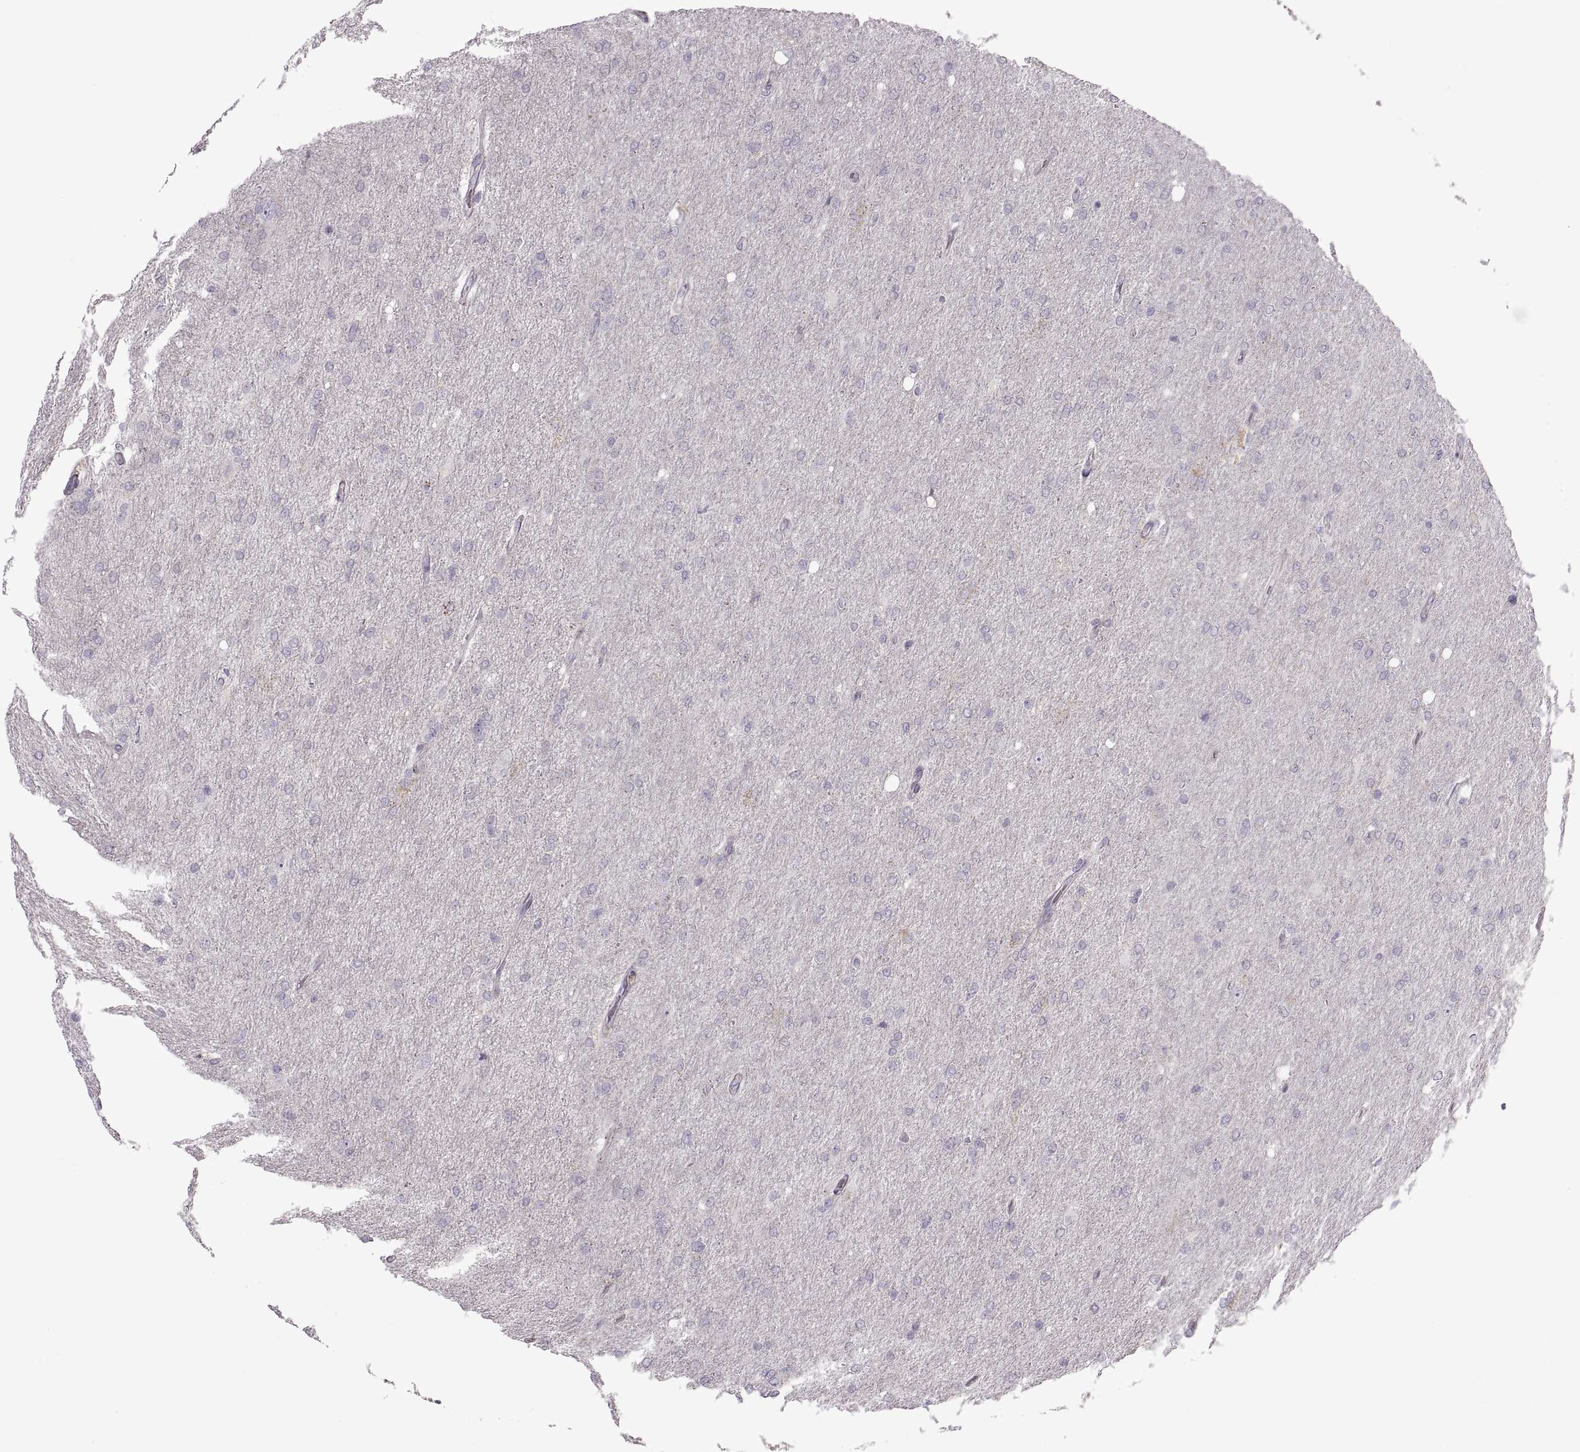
{"staining": {"intensity": "negative", "quantity": "none", "location": "none"}, "tissue": "glioma", "cell_type": "Tumor cells", "image_type": "cancer", "snomed": [{"axis": "morphology", "description": "Glioma, malignant, High grade"}, {"axis": "topography", "description": "Cerebral cortex"}], "caption": "DAB immunohistochemical staining of glioma exhibits no significant positivity in tumor cells. (IHC, brightfield microscopy, high magnification).", "gene": "PIERCE1", "patient": {"sex": "male", "age": 70}}